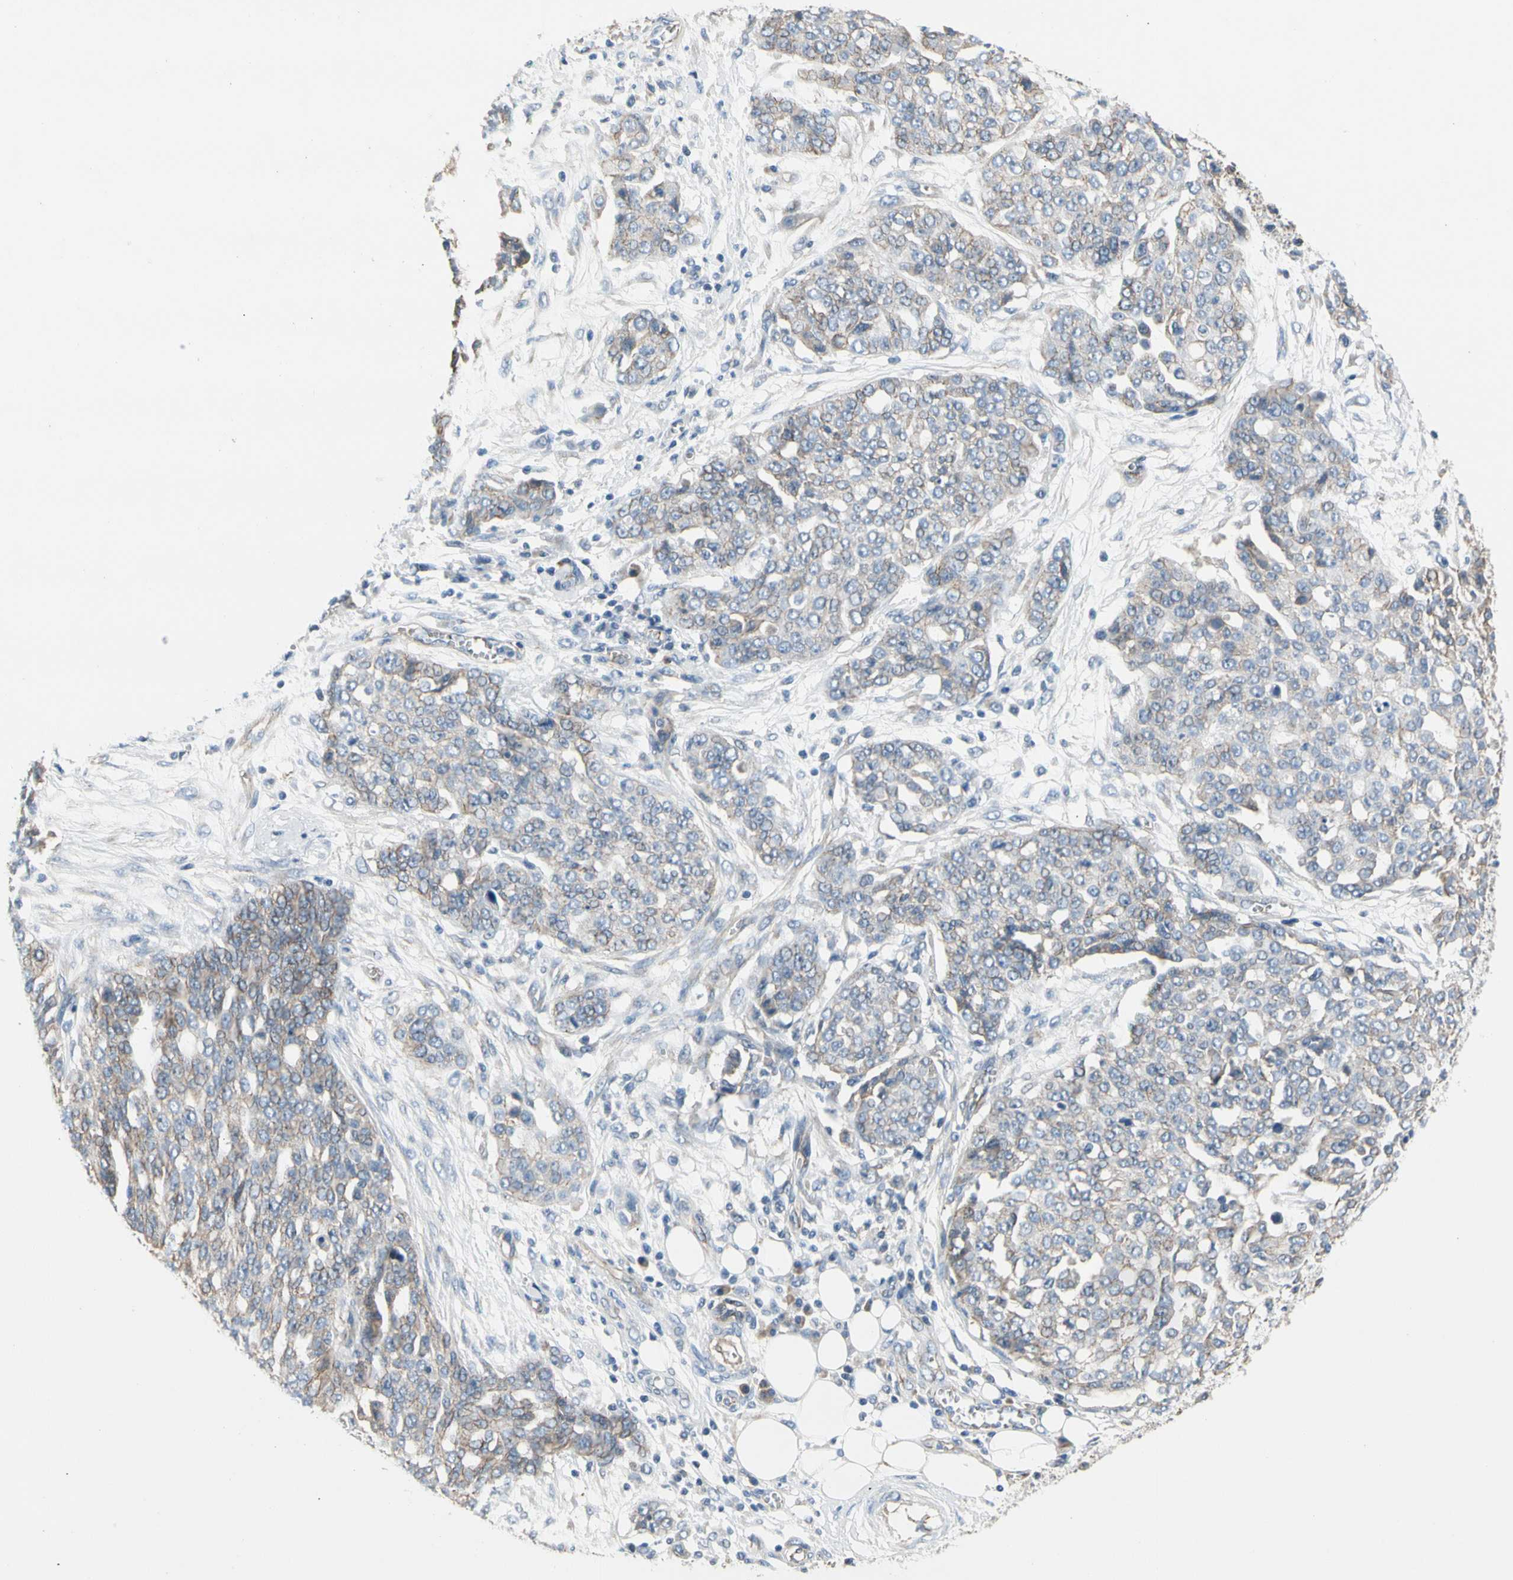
{"staining": {"intensity": "negative", "quantity": "none", "location": "none"}, "tissue": "ovarian cancer", "cell_type": "Tumor cells", "image_type": "cancer", "snomed": [{"axis": "morphology", "description": "Cystadenocarcinoma, serous, NOS"}, {"axis": "topography", "description": "Soft tissue"}, {"axis": "topography", "description": "Ovary"}], "caption": "Immunohistochemistry (IHC) histopathology image of neoplastic tissue: ovarian serous cystadenocarcinoma stained with DAB displays no significant protein staining in tumor cells. The staining was performed using DAB to visualize the protein expression in brown, while the nuclei were stained in blue with hematoxylin (Magnification: 20x).", "gene": "LGR6", "patient": {"sex": "female", "age": 57}}